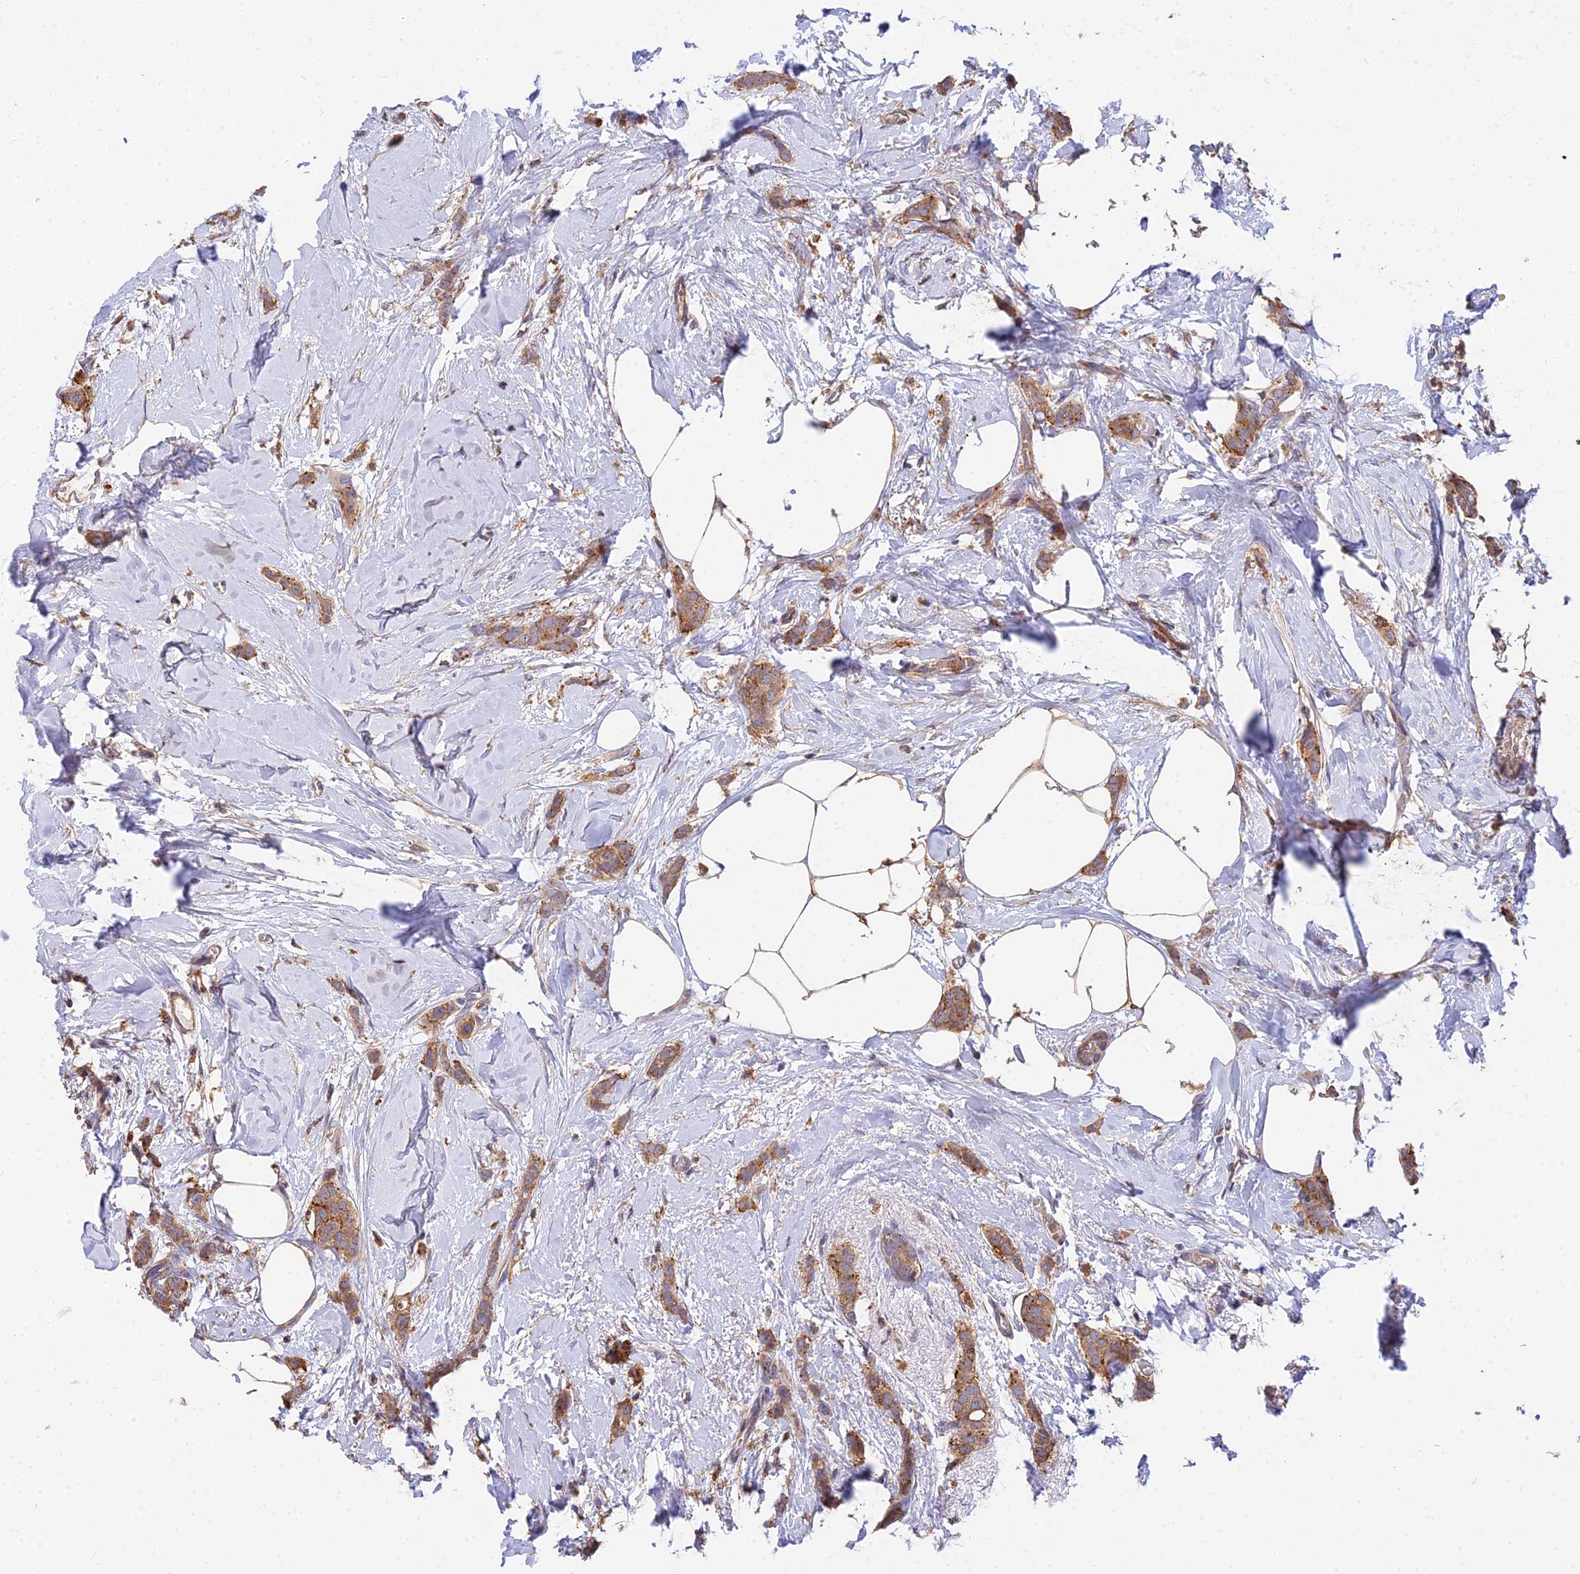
{"staining": {"intensity": "moderate", "quantity": ">75%", "location": "cytoplasmic/membranous"}, "tissue": "breast cancer", "cell_type": "Tumor cells", "image_type": "cancer", "snomed": [{"axis": "morphology", "description": "Duct carcinoma"}, {"axis": "topography", "description": "Breast"}], "caption": "This histopathology image shows breast cancer (infiltrating ductal carcinoma) stained with IHC to label a protein in brown. The cytoplasmic/membranous of tumor cells show moderate positivity for the protein. Nuclei are counter-stained blue.", "gene": "ARL8B", "patient": {"sex": "female", "age": 72}}